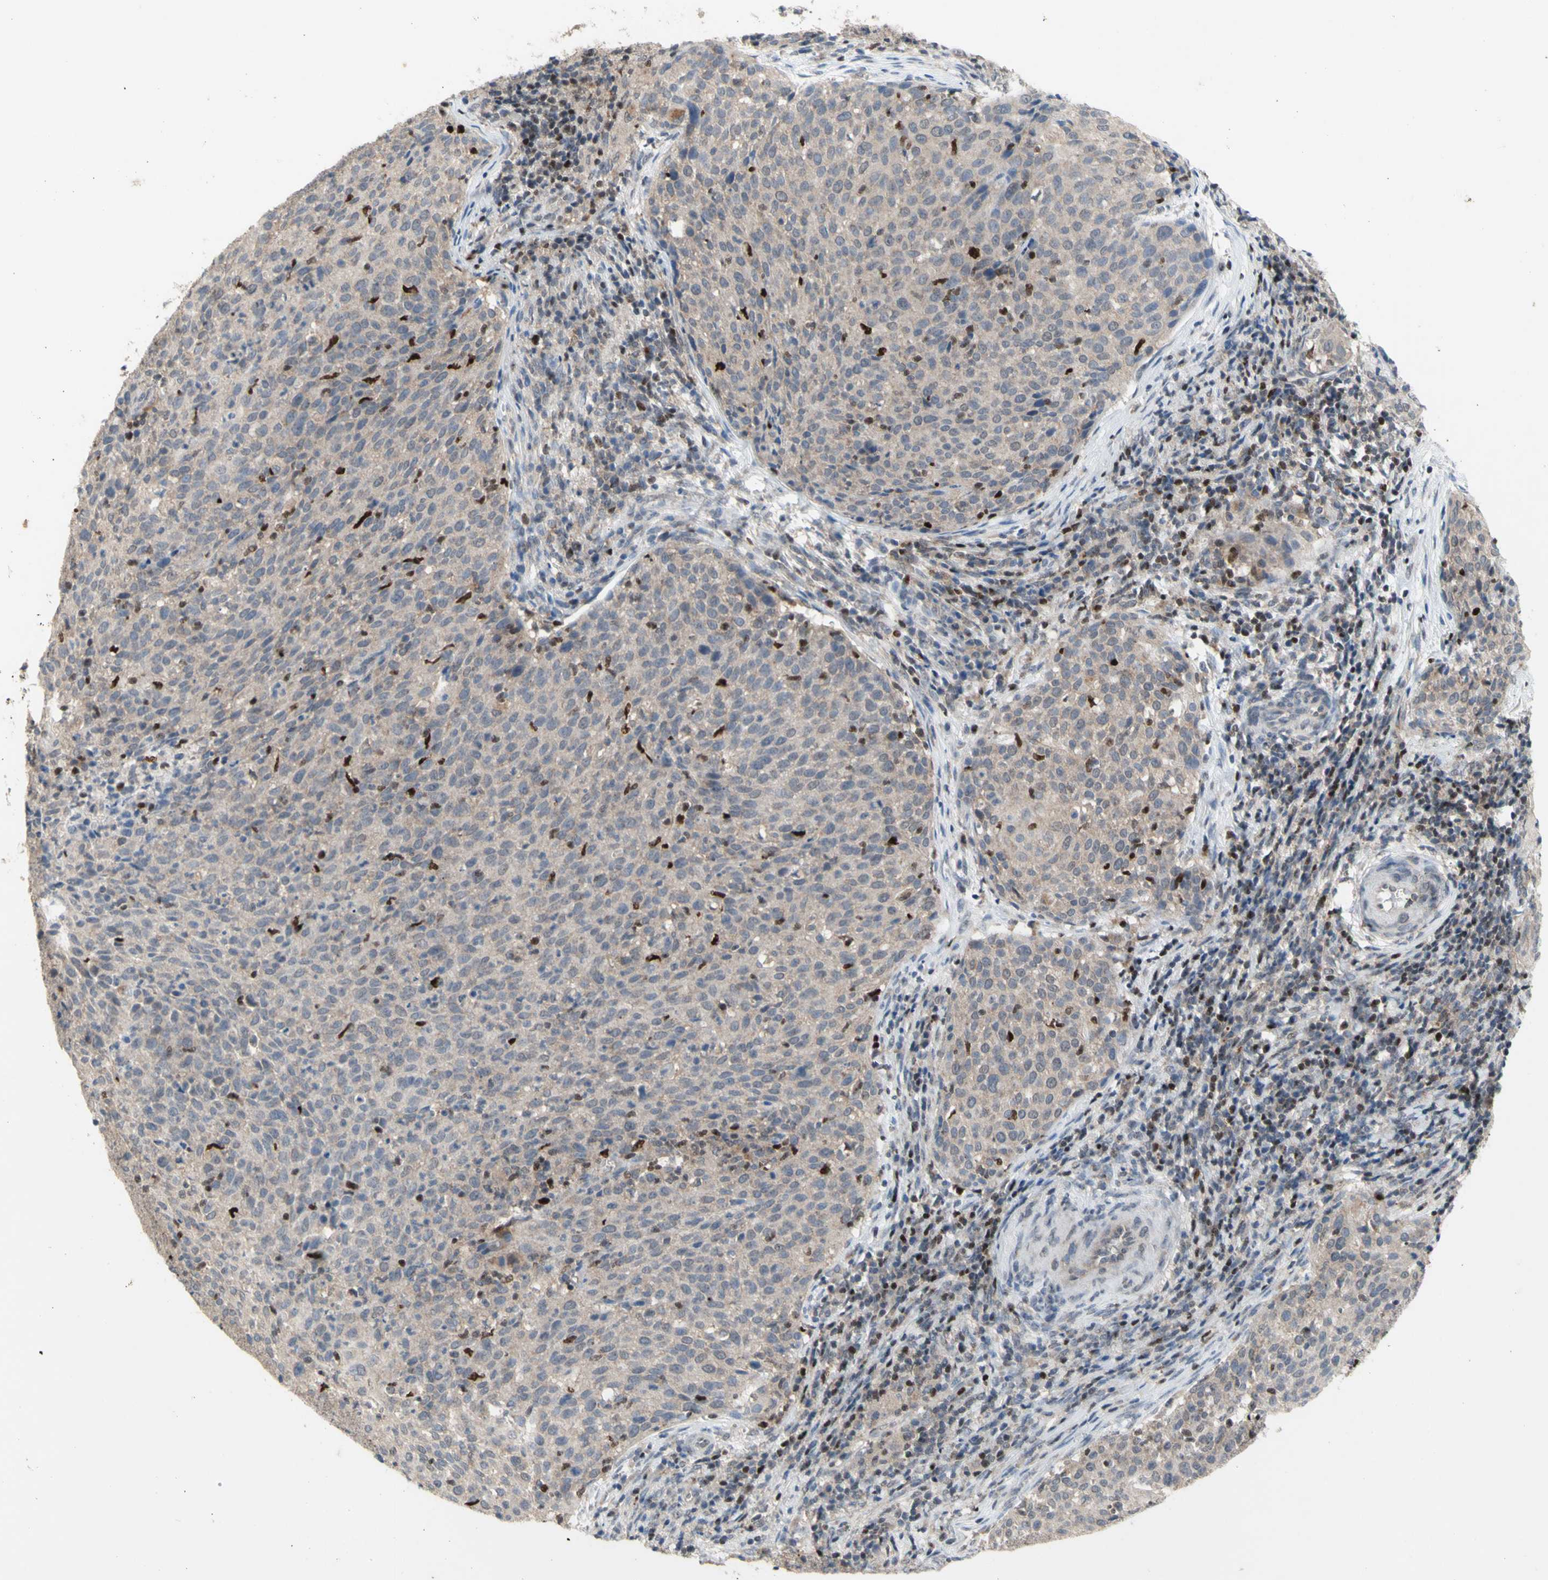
{"staining": {"intensity": "negative", "quantity": "none", "location": "none"}, "tissue": "cervical cancer", "cell_type": "Tumor cells", "image_type": "cancer", "snomed": [{"axis": "morphology", "description": "Squamous cell carcinoma, NOS"}, {"axis": "topography", "description": "Cervix"}], "caption": "An immunohistochemistry (IHC) histopathology image of cervical squamous cell carcinoma is shown. There is no staining in tumor cells of cervical squamous cell carcinoma.", "gene": "NLRP1", "patient": {"sex": "female", "age": 38}}